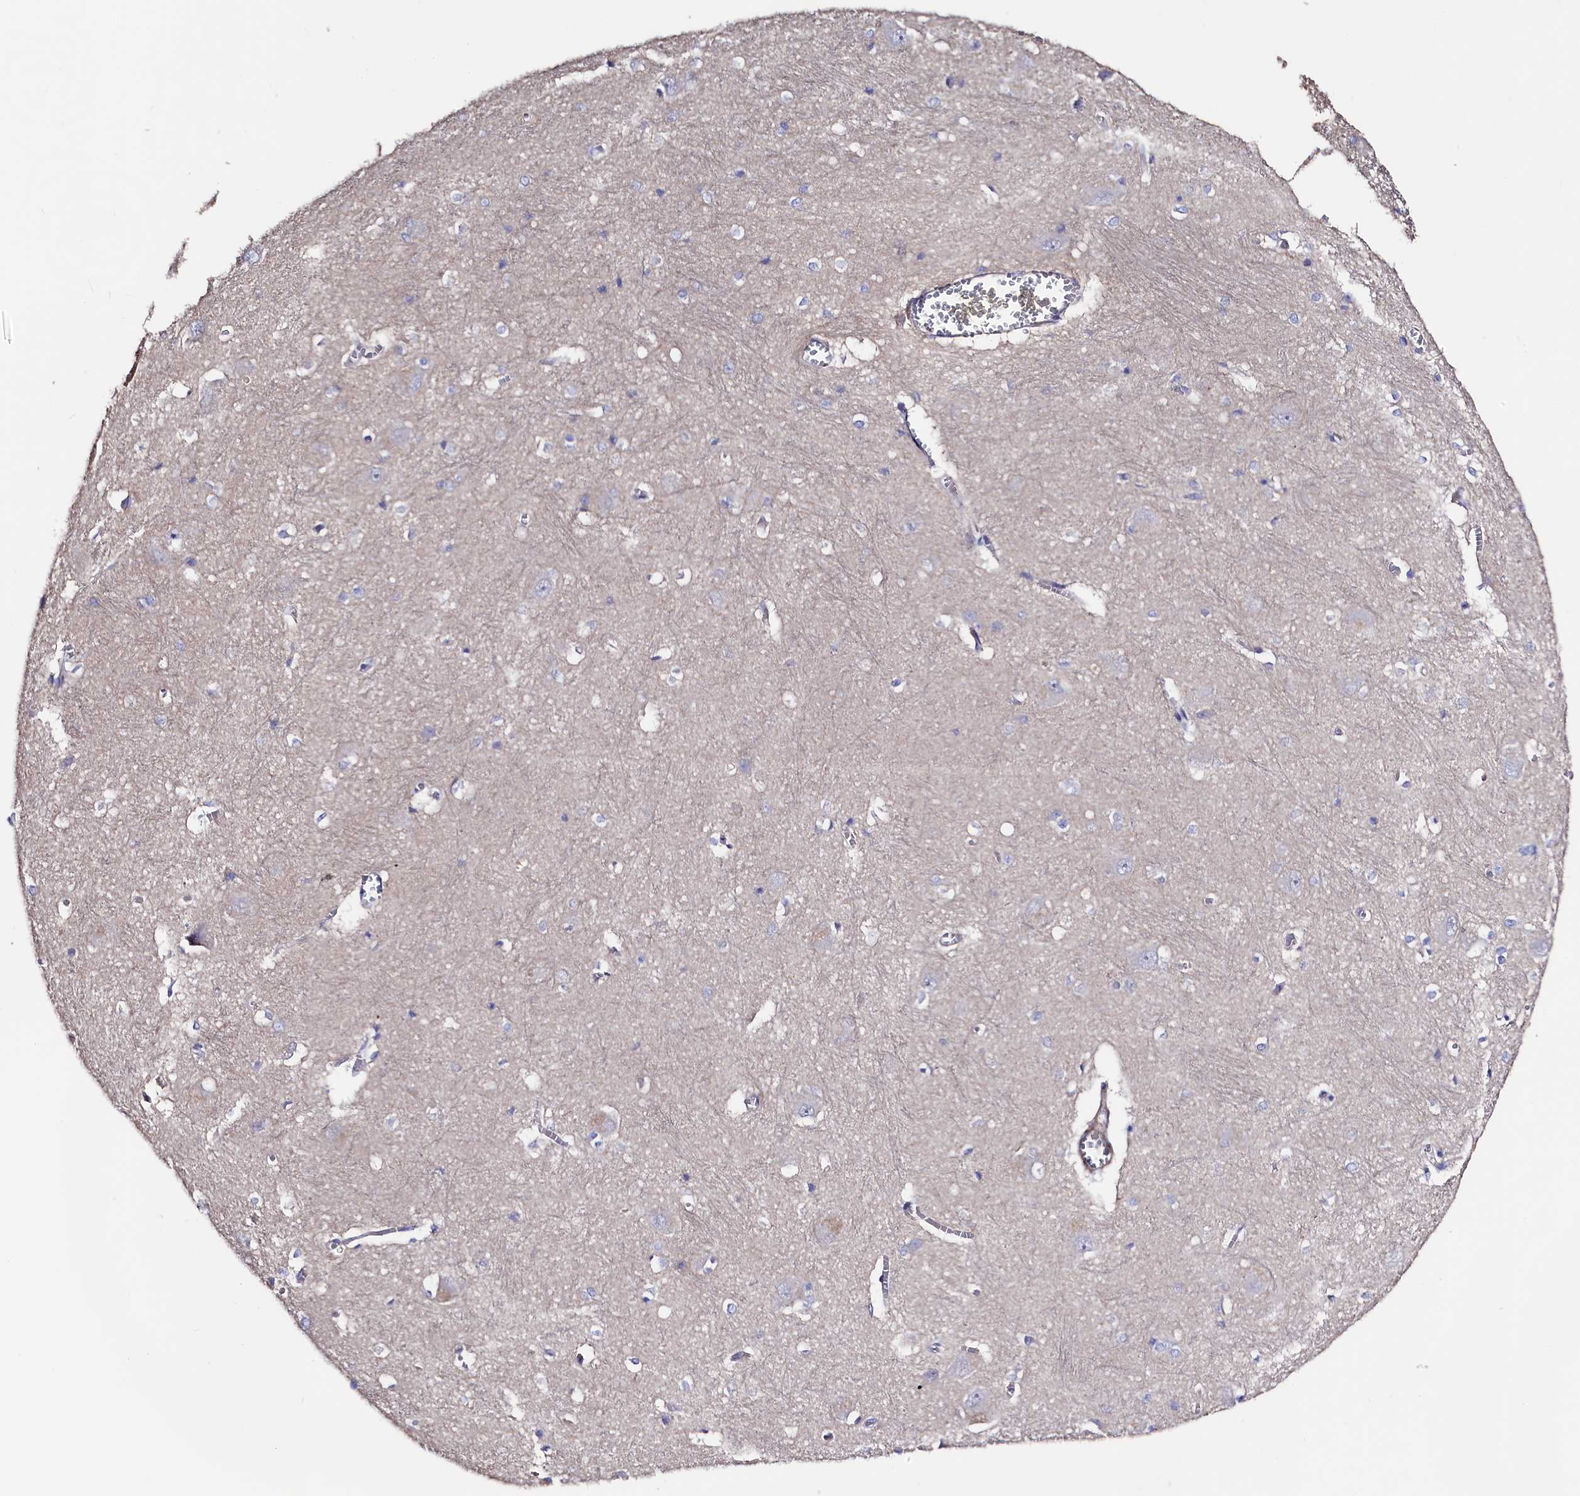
{"staining": {"intensity": "negative", "quantity": "none", "location": "none"}, "tissue": "caudate", "cell_type": "Glial cells", "image_type": "normal", "snomed": [{"axis": "morphology", "description": "Normal tissue, NOS"}, {"axis": "topography", "description": "Lateral ventricle wall"}], "caption": "Unremarkable caudate was stained to show a protein in brown. There is no significant staining in glial cells.", "gene": "WNT8A", "patient": {"sex": "male", "age": 37}}